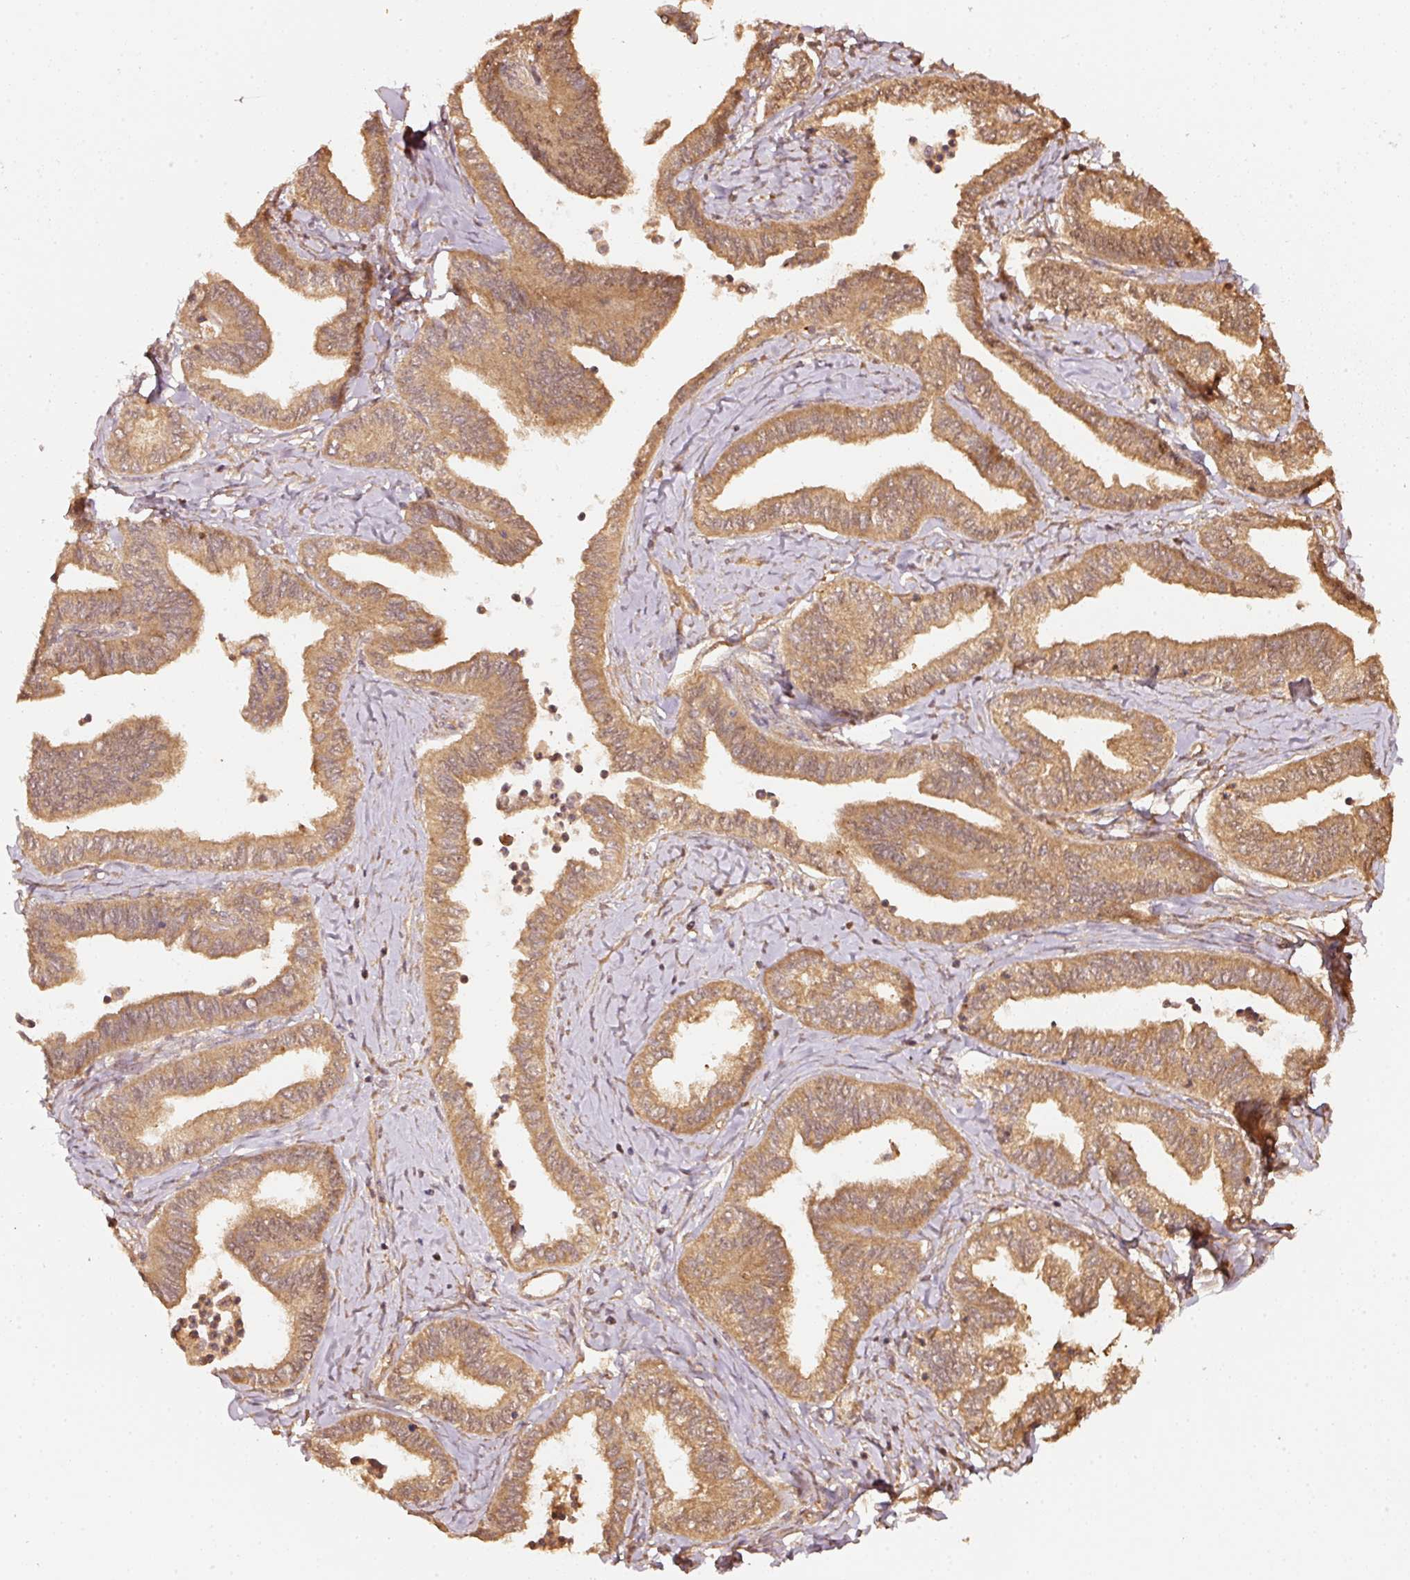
{"staining": {"intensity": "moderate", "quantity": ">75%", "location": "cytoplasmic/membranous"}, "tissue": "ovarian cancer", "cell_type": "Tumor cells", "image_type": "cancer", "snomed": [{"axis": "morphology", "description": "Carcinoma, endometroid"}, {"axis": "topography", "description": "Ovary"}], "caption": "Protein expression analysis of human ovarian cancer reveals moderate cytoplasmic/membranous staining in about >75% of tumor cells.", "gene": "STAU1", "patient": {"sex": "female", "age": 70}}